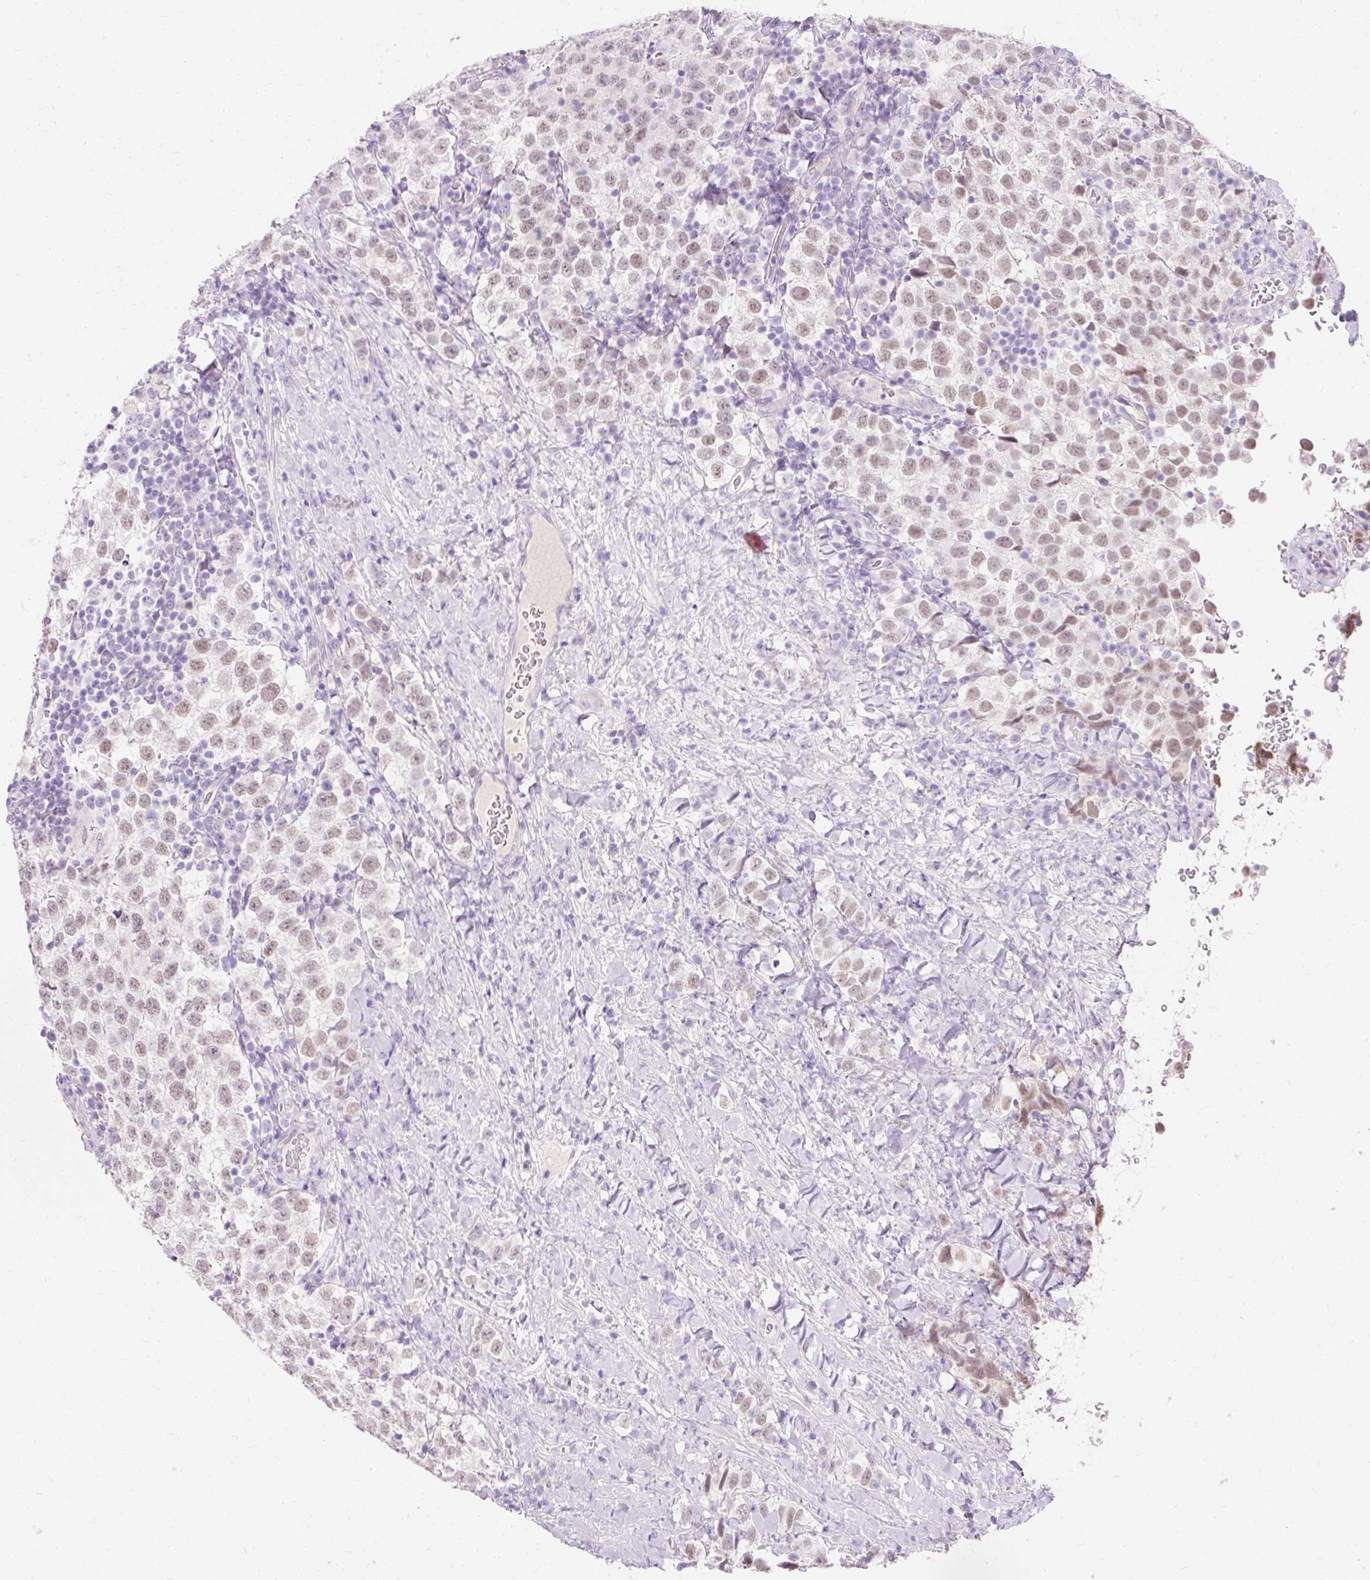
{"staining": {"intensity": "weak", "quantity": ">75%", "location": "nuclear"}, "tissue": "testis cancer", "cell_type": "Tumor cells", "image_type": "cancer", "snomed": [{"axis": "morphology", "description": "Seminoma, NOS"}, {"axis": "topography", "description": "Testis"}], "caption": "Testis cancer (seminoma) stained with IHC displays weak nuclear positivity in approximately >75% of tumor cells. (brown staining indicates protein expression, while blue staining denotes nuclei).", "gene": "TMEM213", "patient": {"sex": "male", "age": 34}}